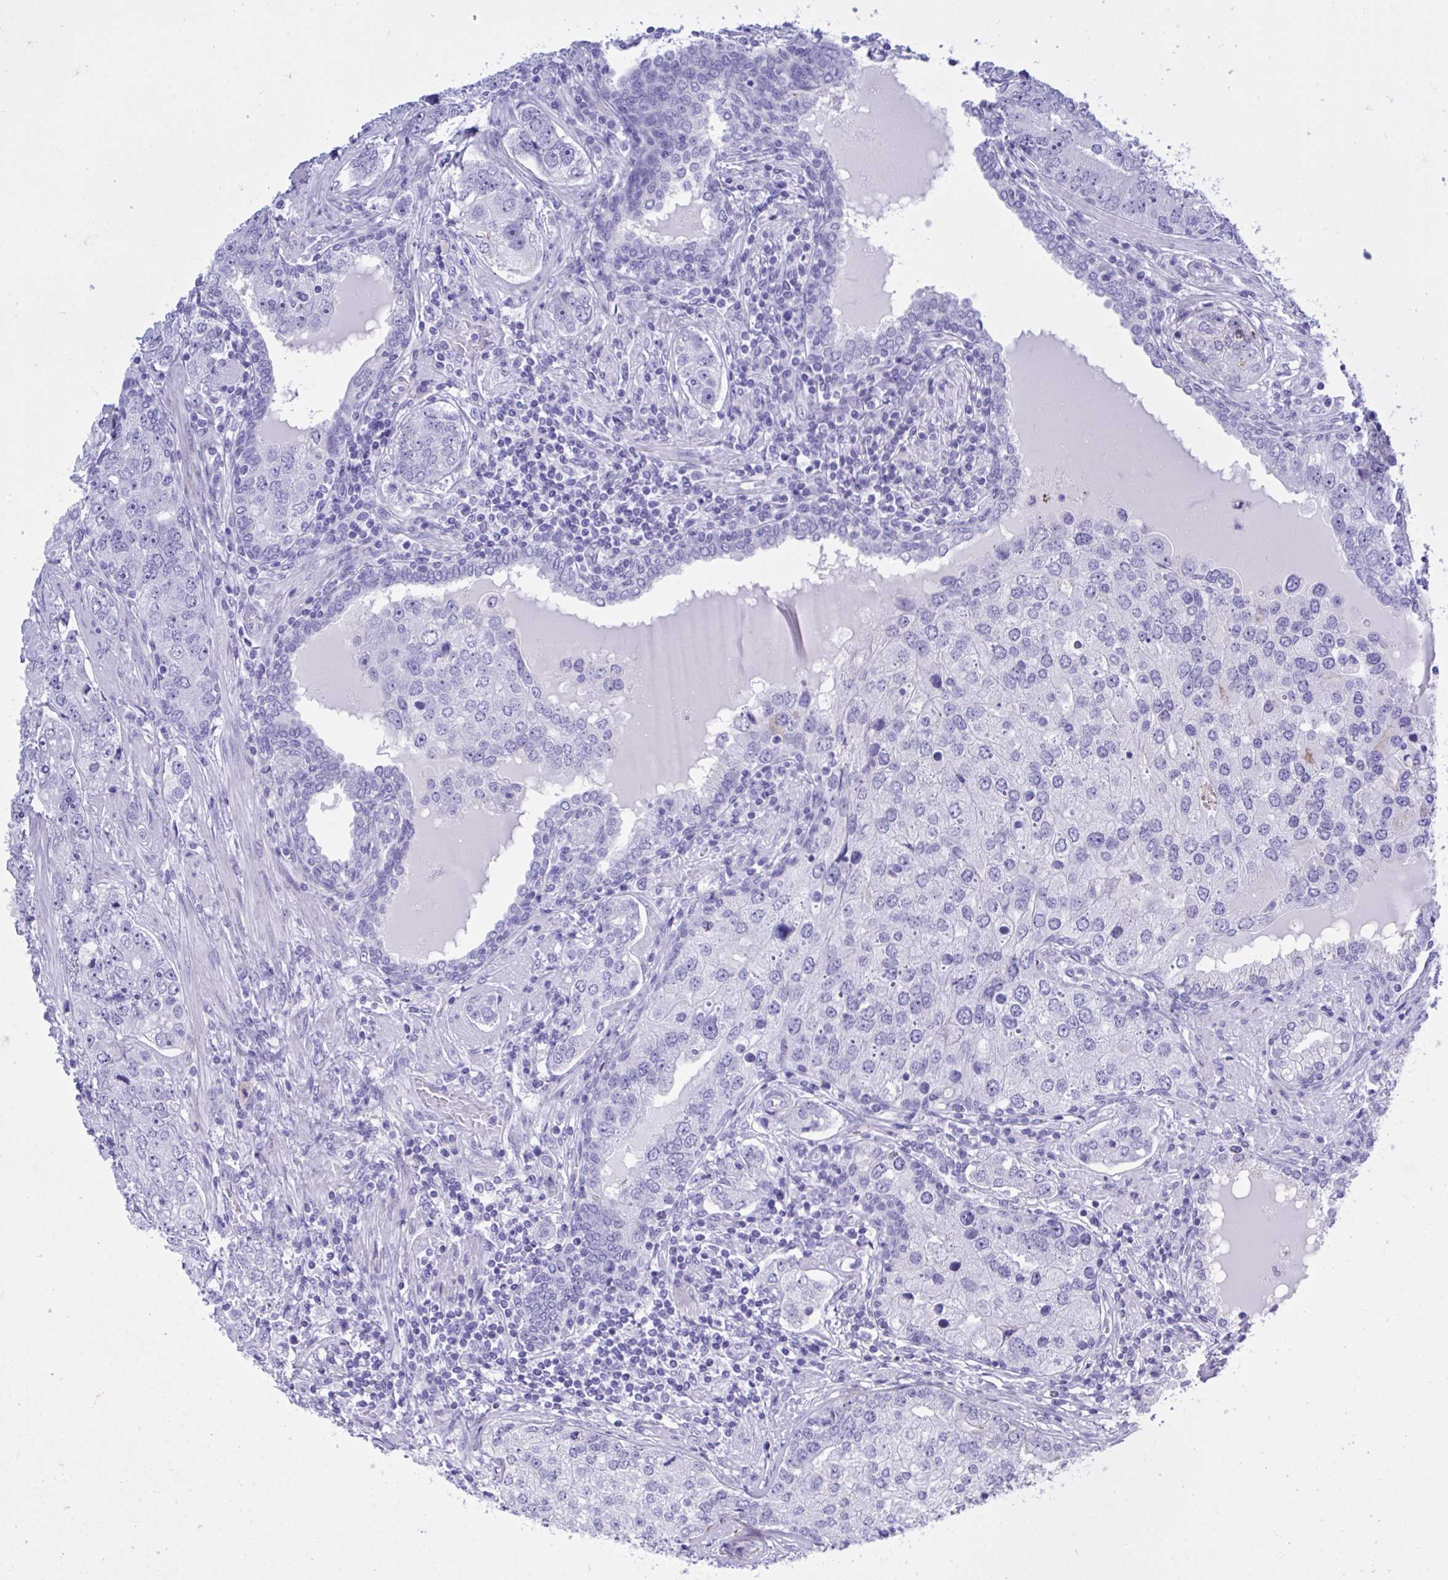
{"staining": {"intensity": "negative", "quantity": "none", "location": "none"}, "tissue": "prostate cancer", "cell_type": "Tumor cells", "image_type": "cancer", "snomed": [{"axis": "morphology", "description": "Adenocarcinoma, High grade"}, {"axis": "topography", "description": "Prostate"}], "caption": "Immunohistochemistry (IHC) photomicrograph of adenocarcinoma (high-grade) (prostate) stained for a protein (brown), which demonstrates no staining in tumor cells. Brightfield microscopy of immunohistochemistry (IHC) stained with DAB (3,3'-diaminobenzidine) (brown) and hematoxylin (blue), captured at high magnification.", "gene": "BEX5", "patient": {"sex": "male", "age": 60}}